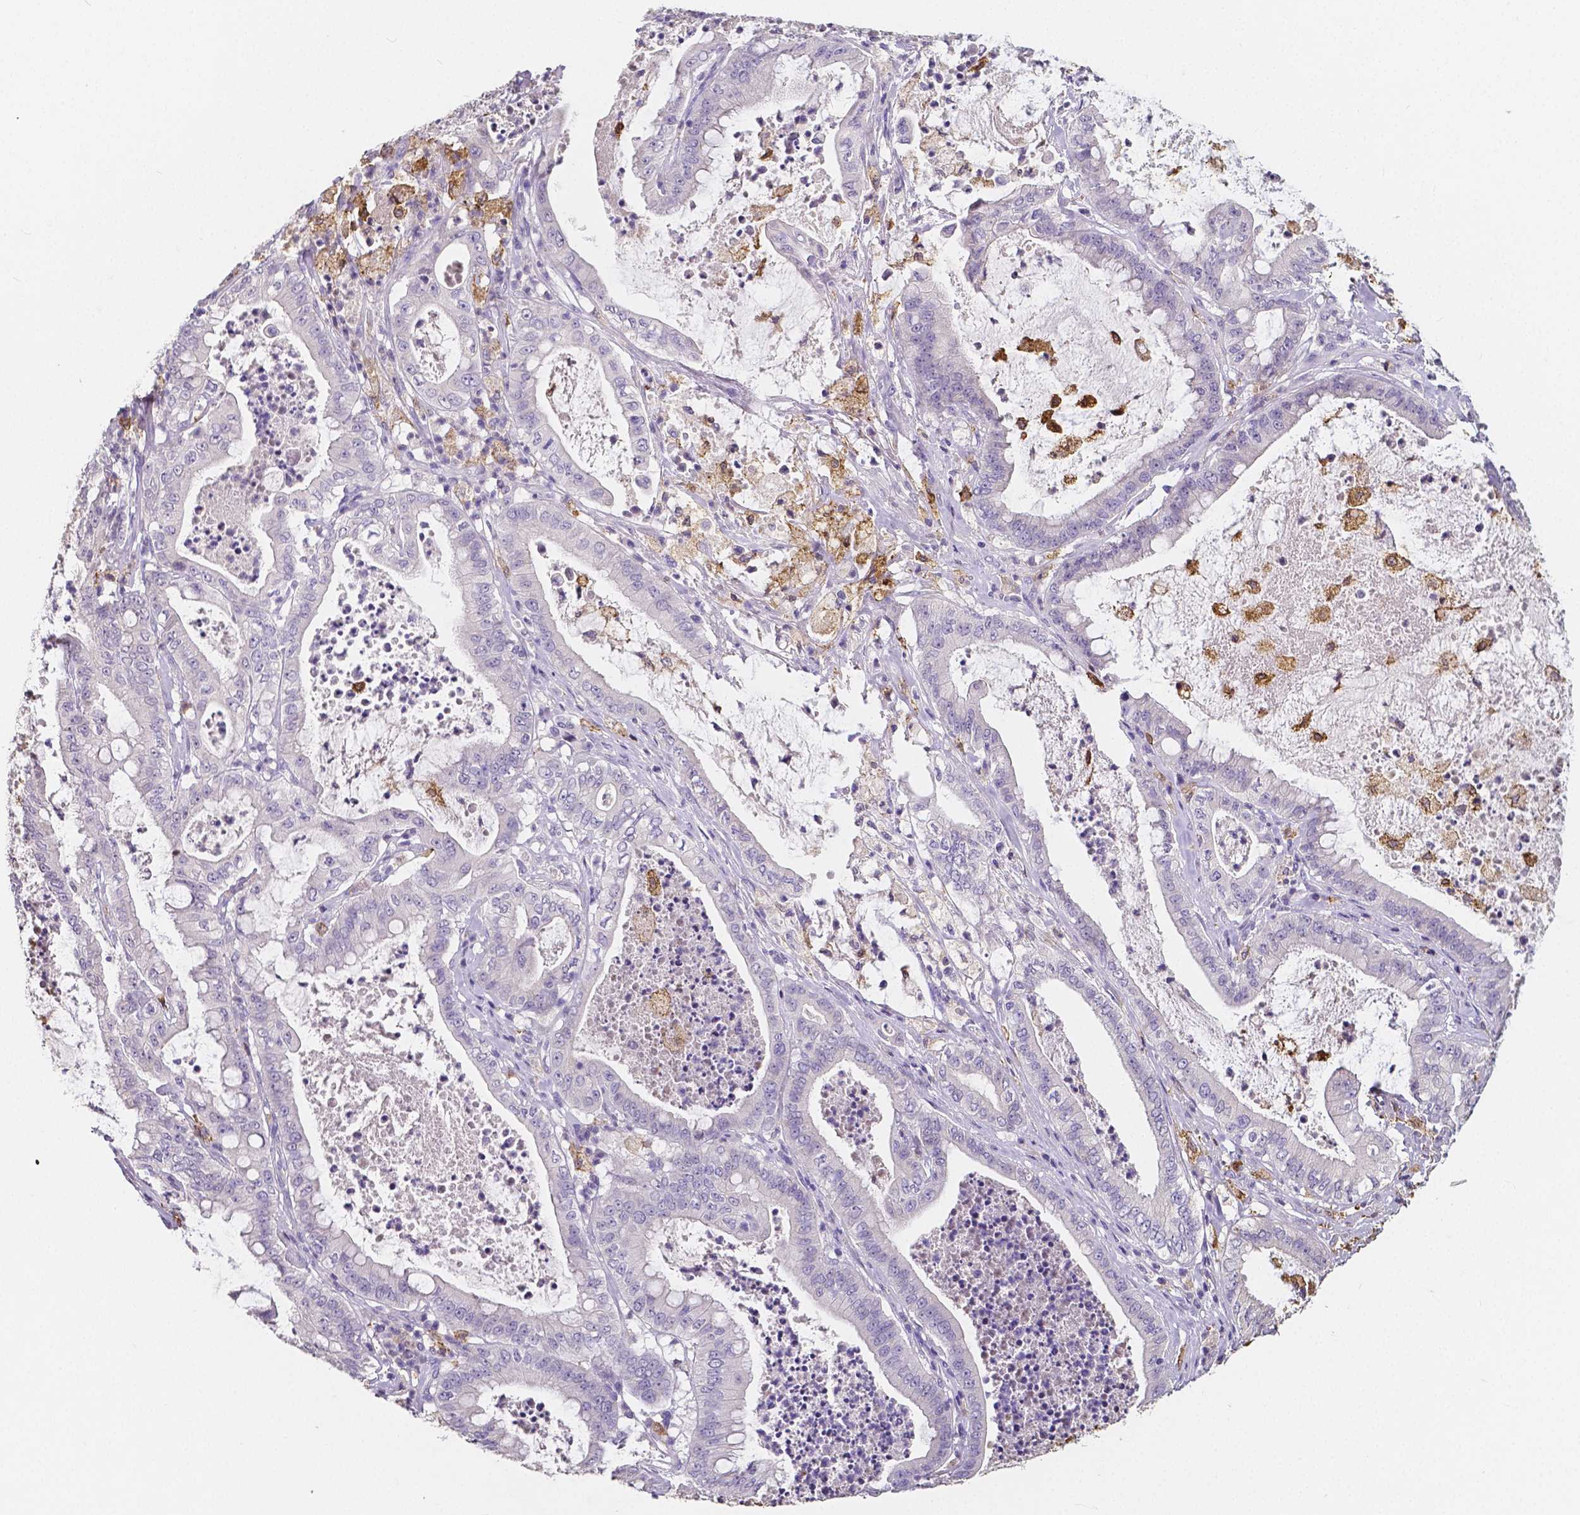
{"staining": {"intensity": "negative", "quantity": "none", "location": "none"}, "tissue": "pancreatic cancer", "cell_type": "Tumor cells", "image_type": "cancer", "snomed": [{"axis": "morphology", "description": "Adenocarcinoma, NOS"}, {"axis": "topography", "description": "Pancreas"}], "caption": "Tumor cells show no significant protein positivity in adenocarcinoma (pancreatic). The staining is performed using DAB (3,3'-diaminobenzidine) brown chromogen with nuclei counter-stained in using hematoxylin.", "gene": "ACP5", "patient": {"sex": "male", "age": 71}}